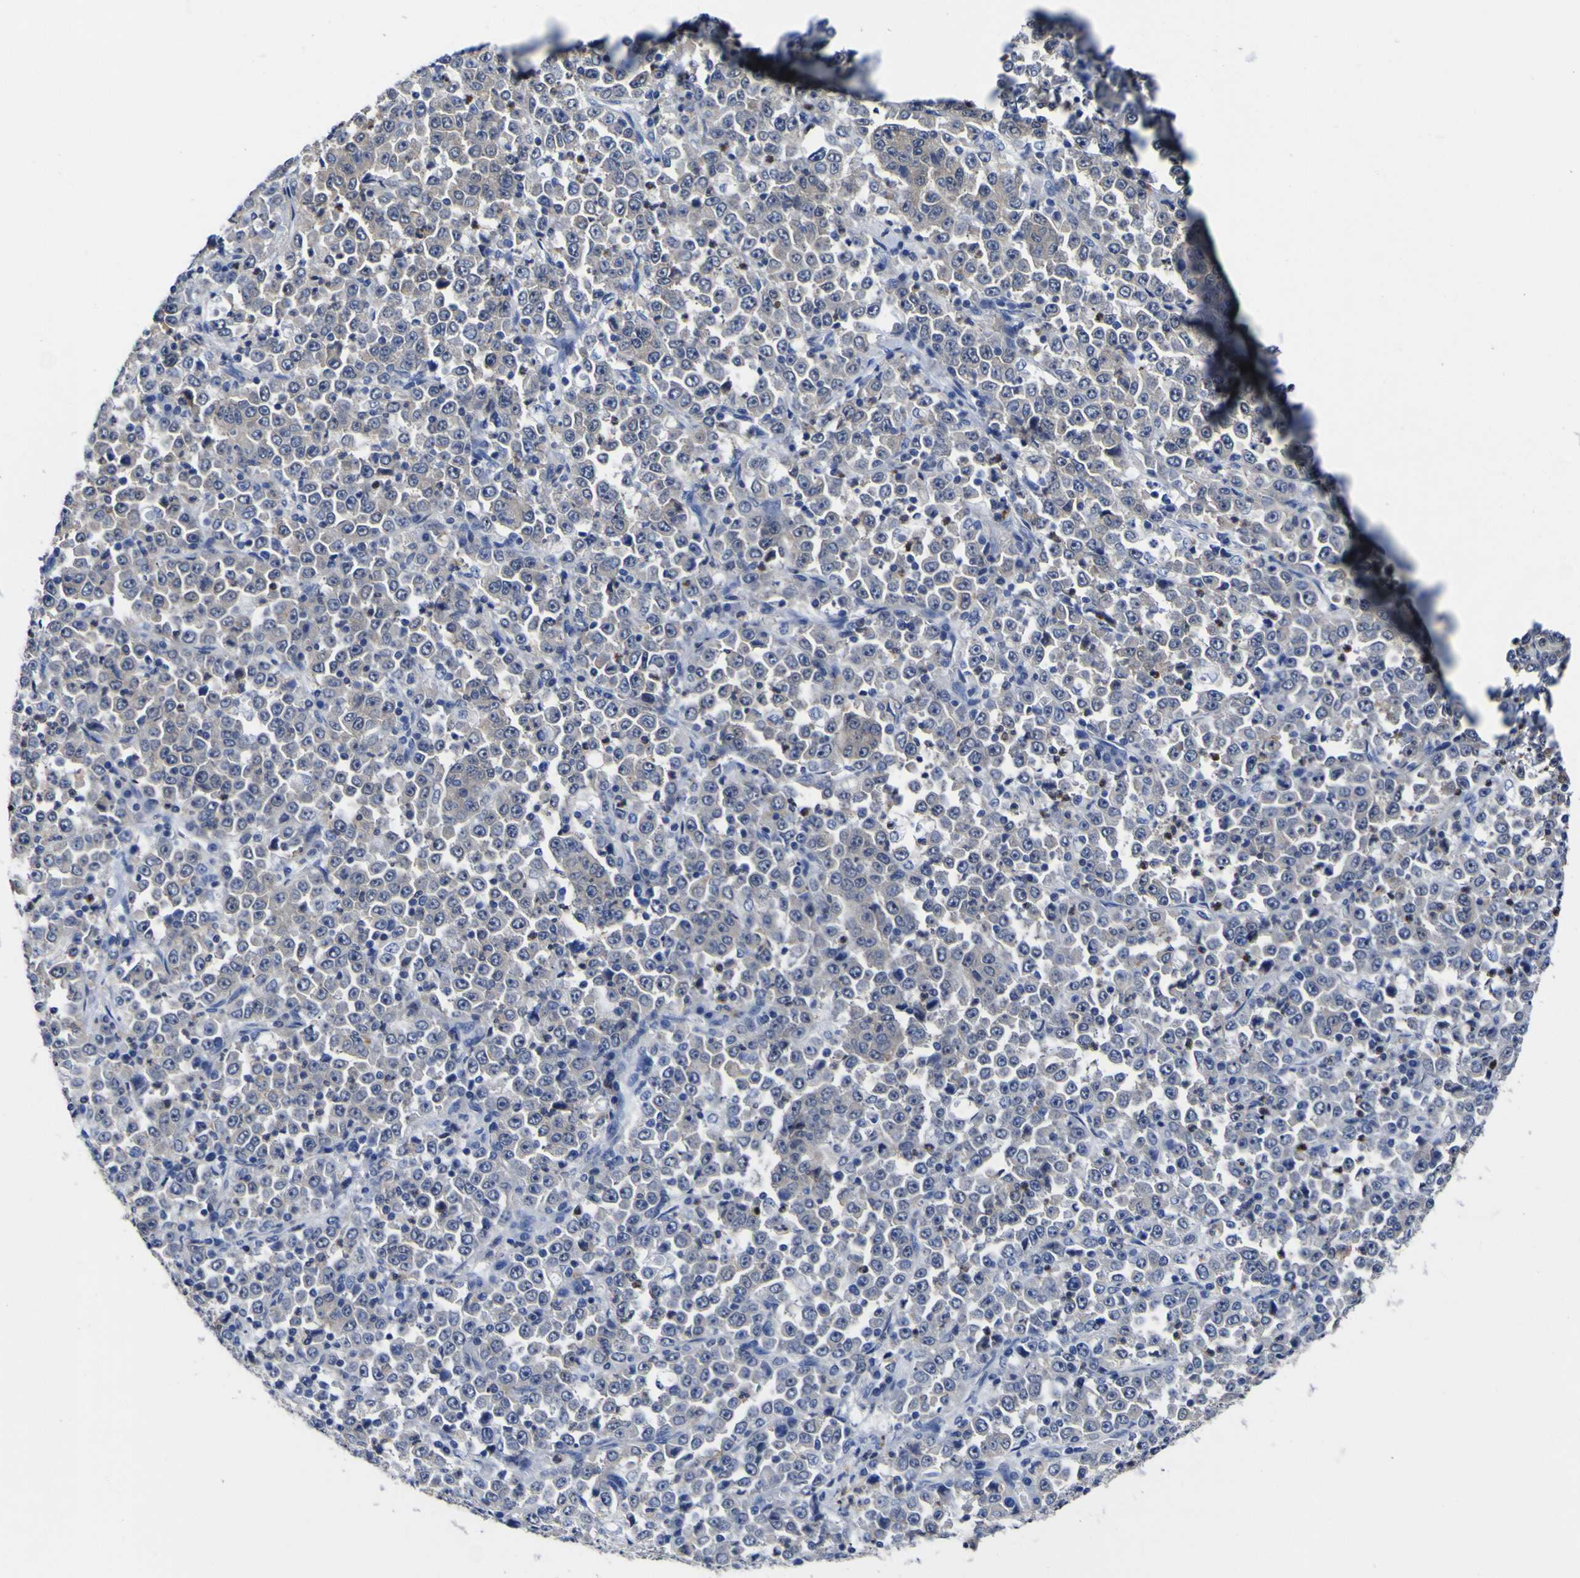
{"staining": {"intensity": "negative", "quantity": "none", "location": "none"}, "tissue": "stomach cancer", "cell_type": "Tumor cells", "image_type": "cancer", "snomed": [{"axis": "morphology", "description": "Normal tissue, NOS"}, {"axis": "morphology", "description": "Adenocarcinoma, NOS"}, {"axis": "topography", "description": "Stomach, upper"}, {"axis": "topography", "description": "Stomach"}], "caption": "High magnification brightfield microscopy of stomach cancer stained with DAB (brown) and counterstained with hematoxylin (blue): tumor cells show no significant positivity.", "gene": "CASP6", "patient": {"sex": "male", "age": 59}}